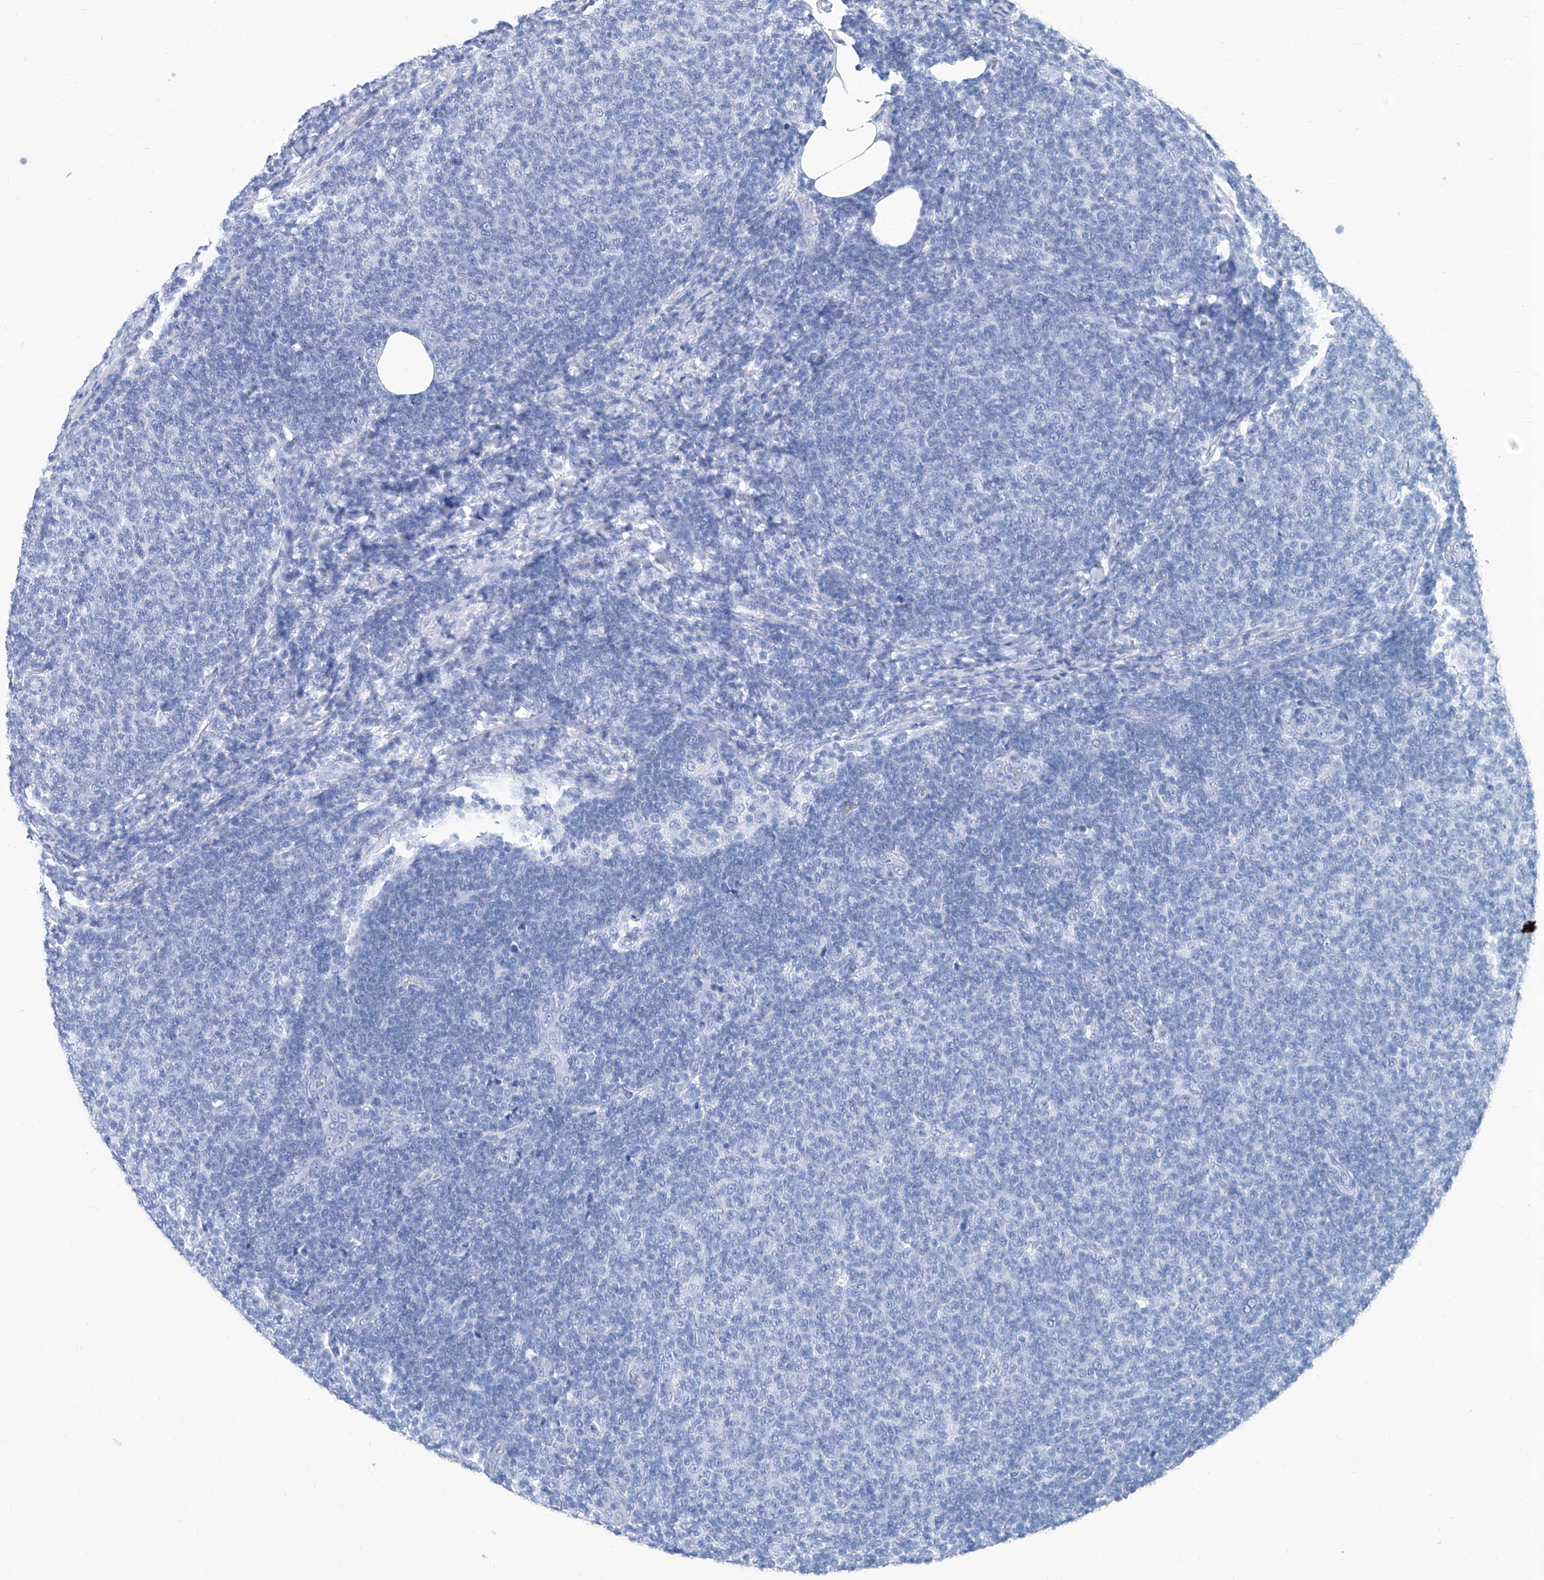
{"staining": {"intensity": "negative", "quantity": "none", "location": "none"}, "tissue": "lymphoma", "cell_type": "Tumor cells", "image_type": "cancer", "snomed": [{"axis": "morphology", "description": "Malignant lymphoma, non-Hodgkin's type, Low grade"}, {"axis": "topography", "description": "Lymph node"}], "caption": "DAB immunohistochemical staining of lymphoma reveals no significant staining in tumor cells.", "gene": "FPR2", "patient": {"sex": "male", "age": 66}}